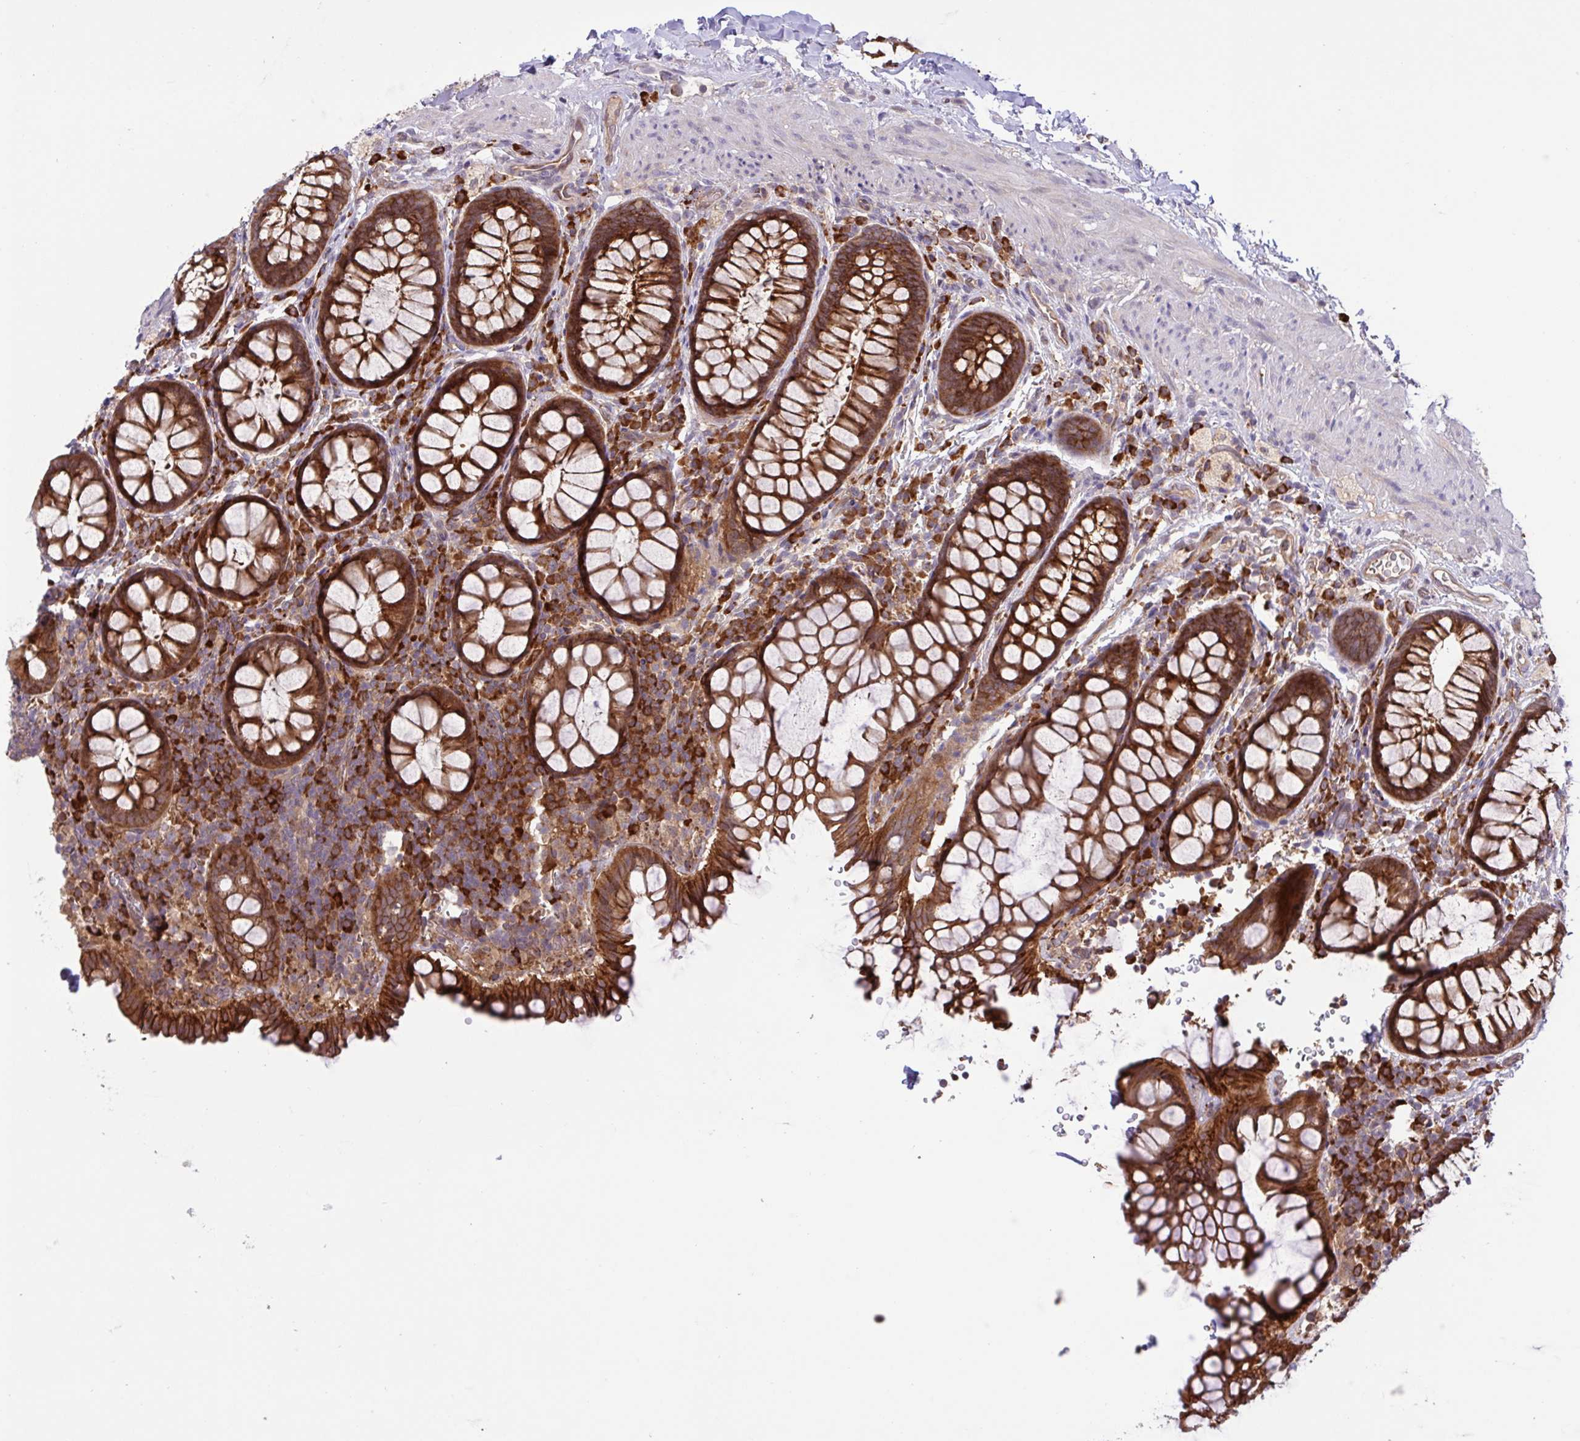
{"staining": {"intensity": "strong", "quantity": ">75%", "location": "cytoplasmic/membranous"}, "tissue": "rectum", "cell_type": "Glandular cells", "image_type": "normal", "snomed": [{"axis": "morphology", "description": "Normal tissue, NOS"}, {"axis": "topography", "description": "Rectum"}, {"axis": "topography", "description": "Peripheral nerve tissue"}], "caption": "The photomicrograph reveals staining of unremarkable rectum, revealing strong cytoplasmic/membranous protein positivity (brown color) within glandular cells.", "gene": "INTS10", "patient": {"sex": "female", "age": 69}}